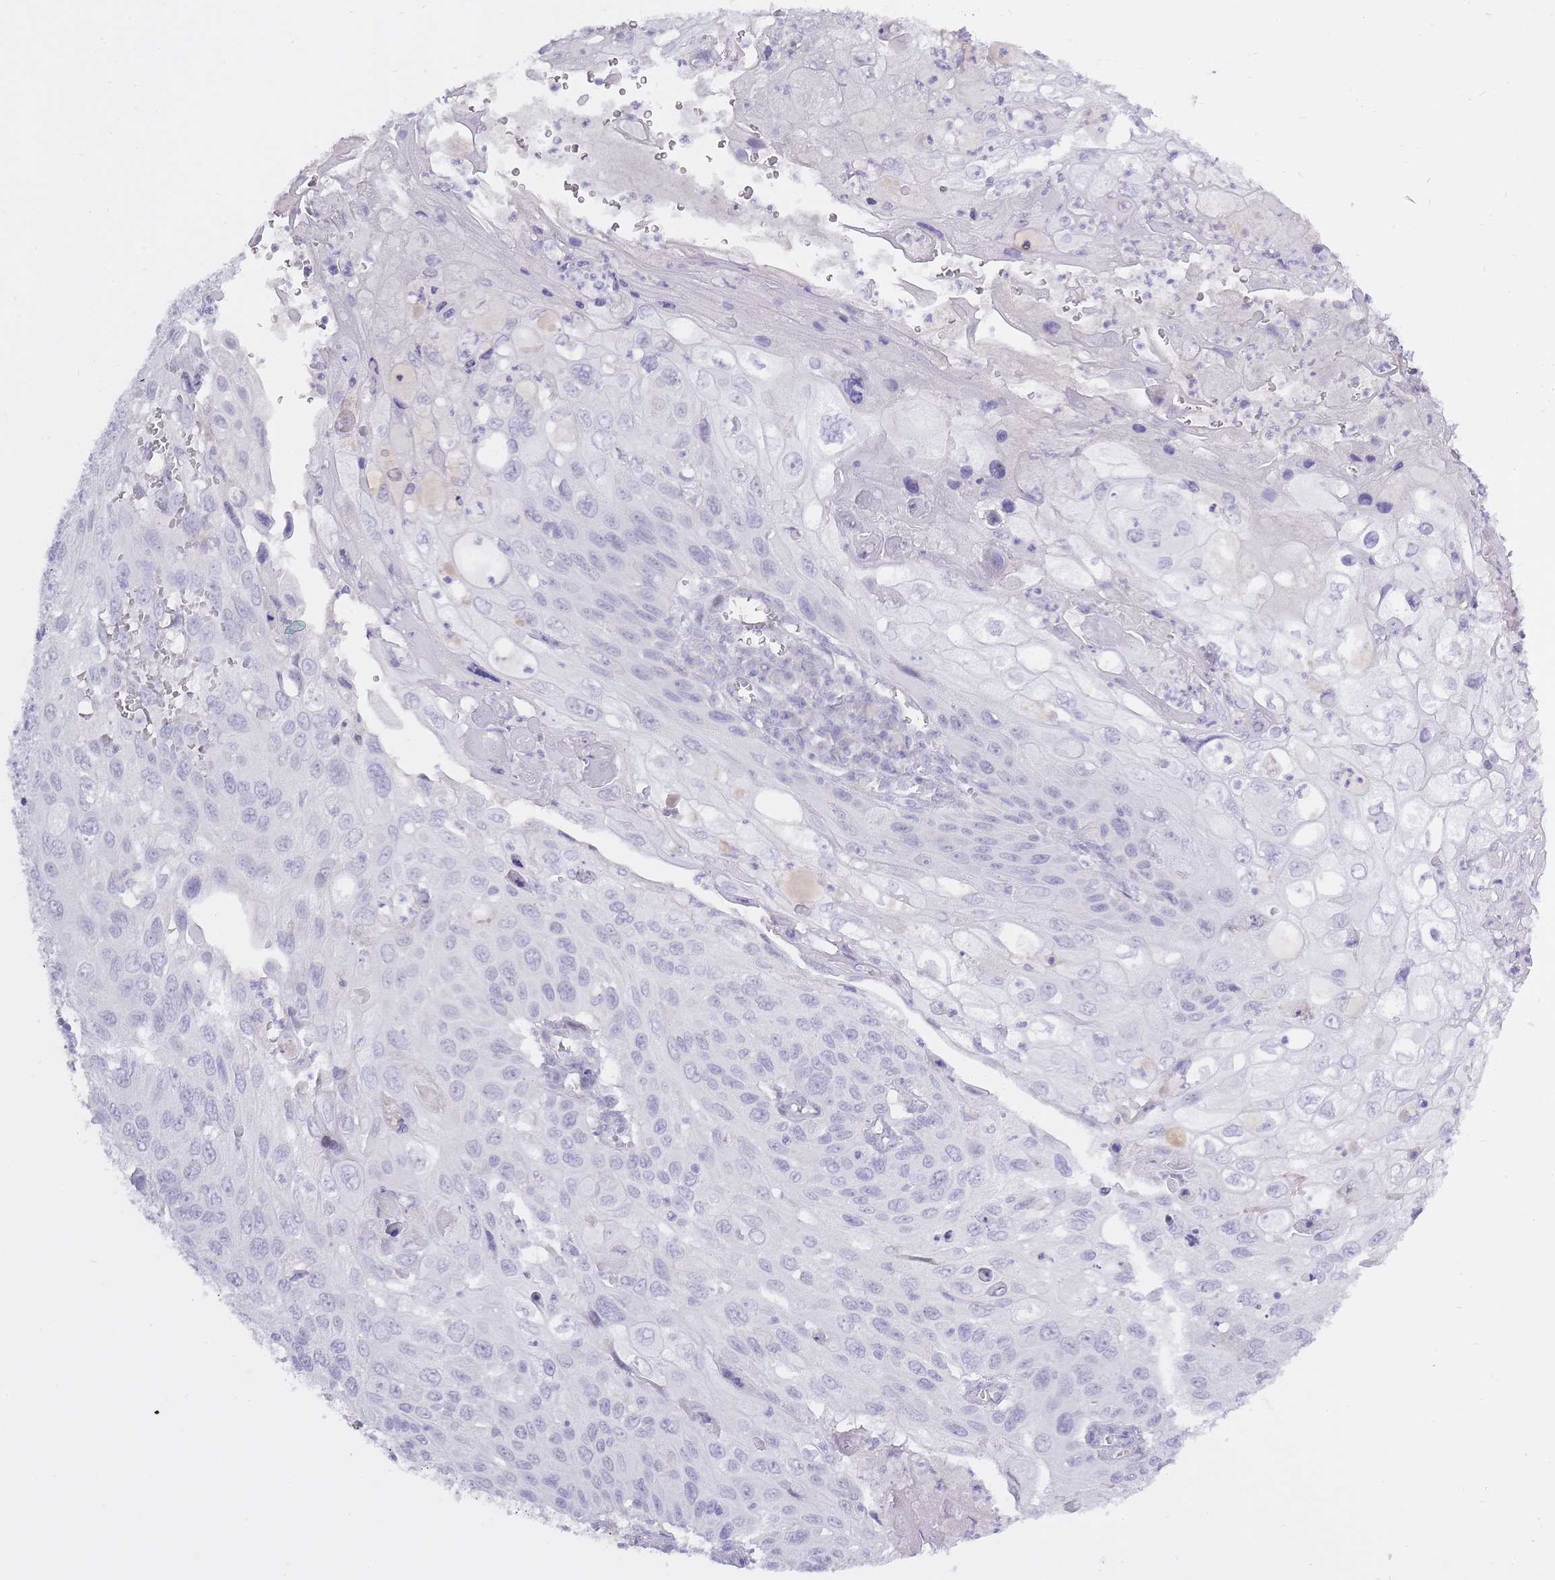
{"staining": {"intensity": "negative", "quantity": "none", "location": "none"}, "tissue": "cervical cancer", "cell_type": "Tumor cells", "image_type": "cancer", "snomed": [{"axis": "morphology", "description": "Squamous cell carcinoma, NOS"}, {"axis": "topography", "description": "Cervix"}], "caption": "High power microscopy image of an immunohistochemistry histopathology image of cervical cancer (squamous cell carcinoma), revealing no significant staining in tumor cells.", "gene": "BDKRB2", "patient": {"sex": "female", "age": 70}}